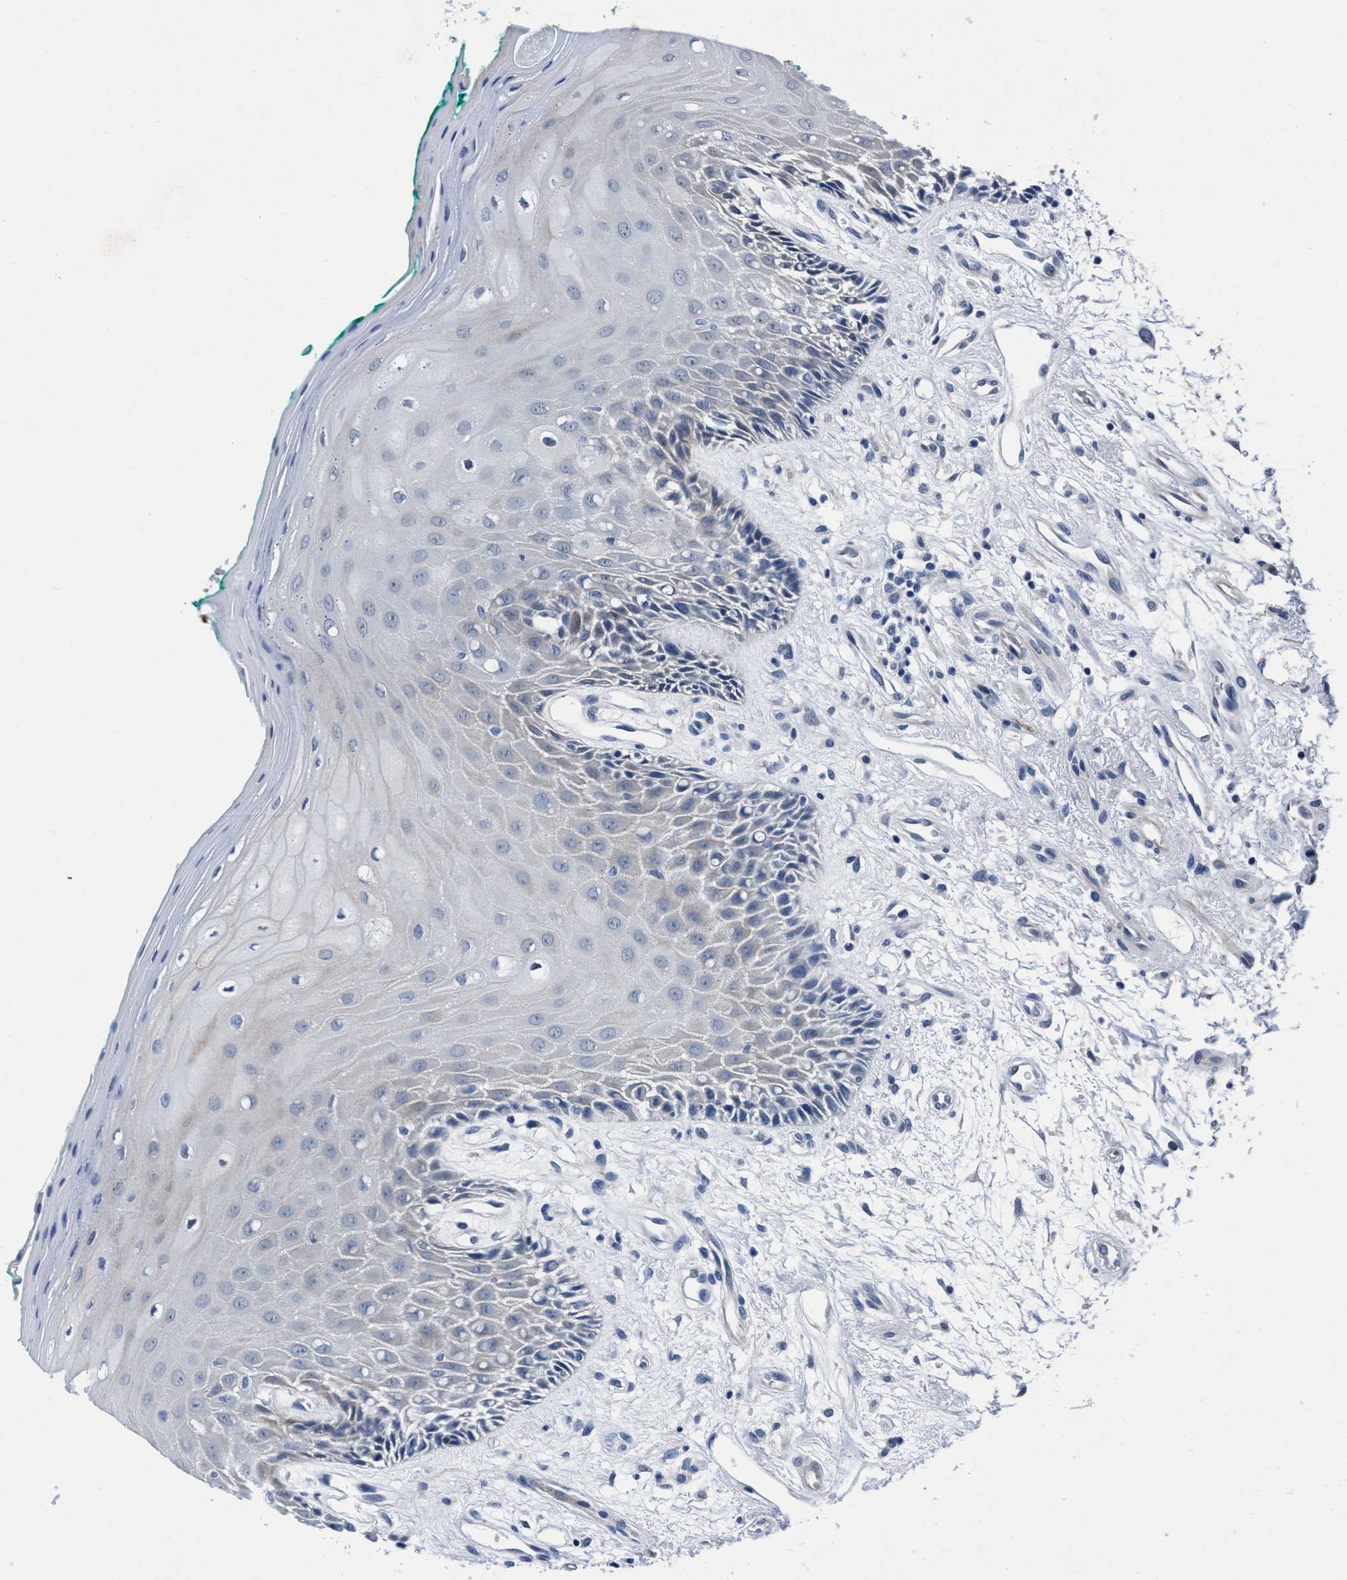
{"staining": {"intensity": "negative", "quantity": "none", "location": "none"}, "tissue": "oral mucosa", "cell_type": "Squamous epithelial cells", "image_type": "normal", "snomed": [{"axis": "morphology", "description": "Normal tissue, NOS"}, {"axis": "morphology", "description": "Squamous cell carcinoma, NOS"}, {"axis": "topography", "description": "Skeletal muscle"}, {"axis": "topography", "description": "Oral tissue"}, {"axis": "topography", "description": "Head-Neck"}], "caption": "The photomicrograph shows no staining of squamous epithelial cells in normal oral mucosa.", "gene": "TMEM94", "patient": {"sex": "female", "age": 84}}